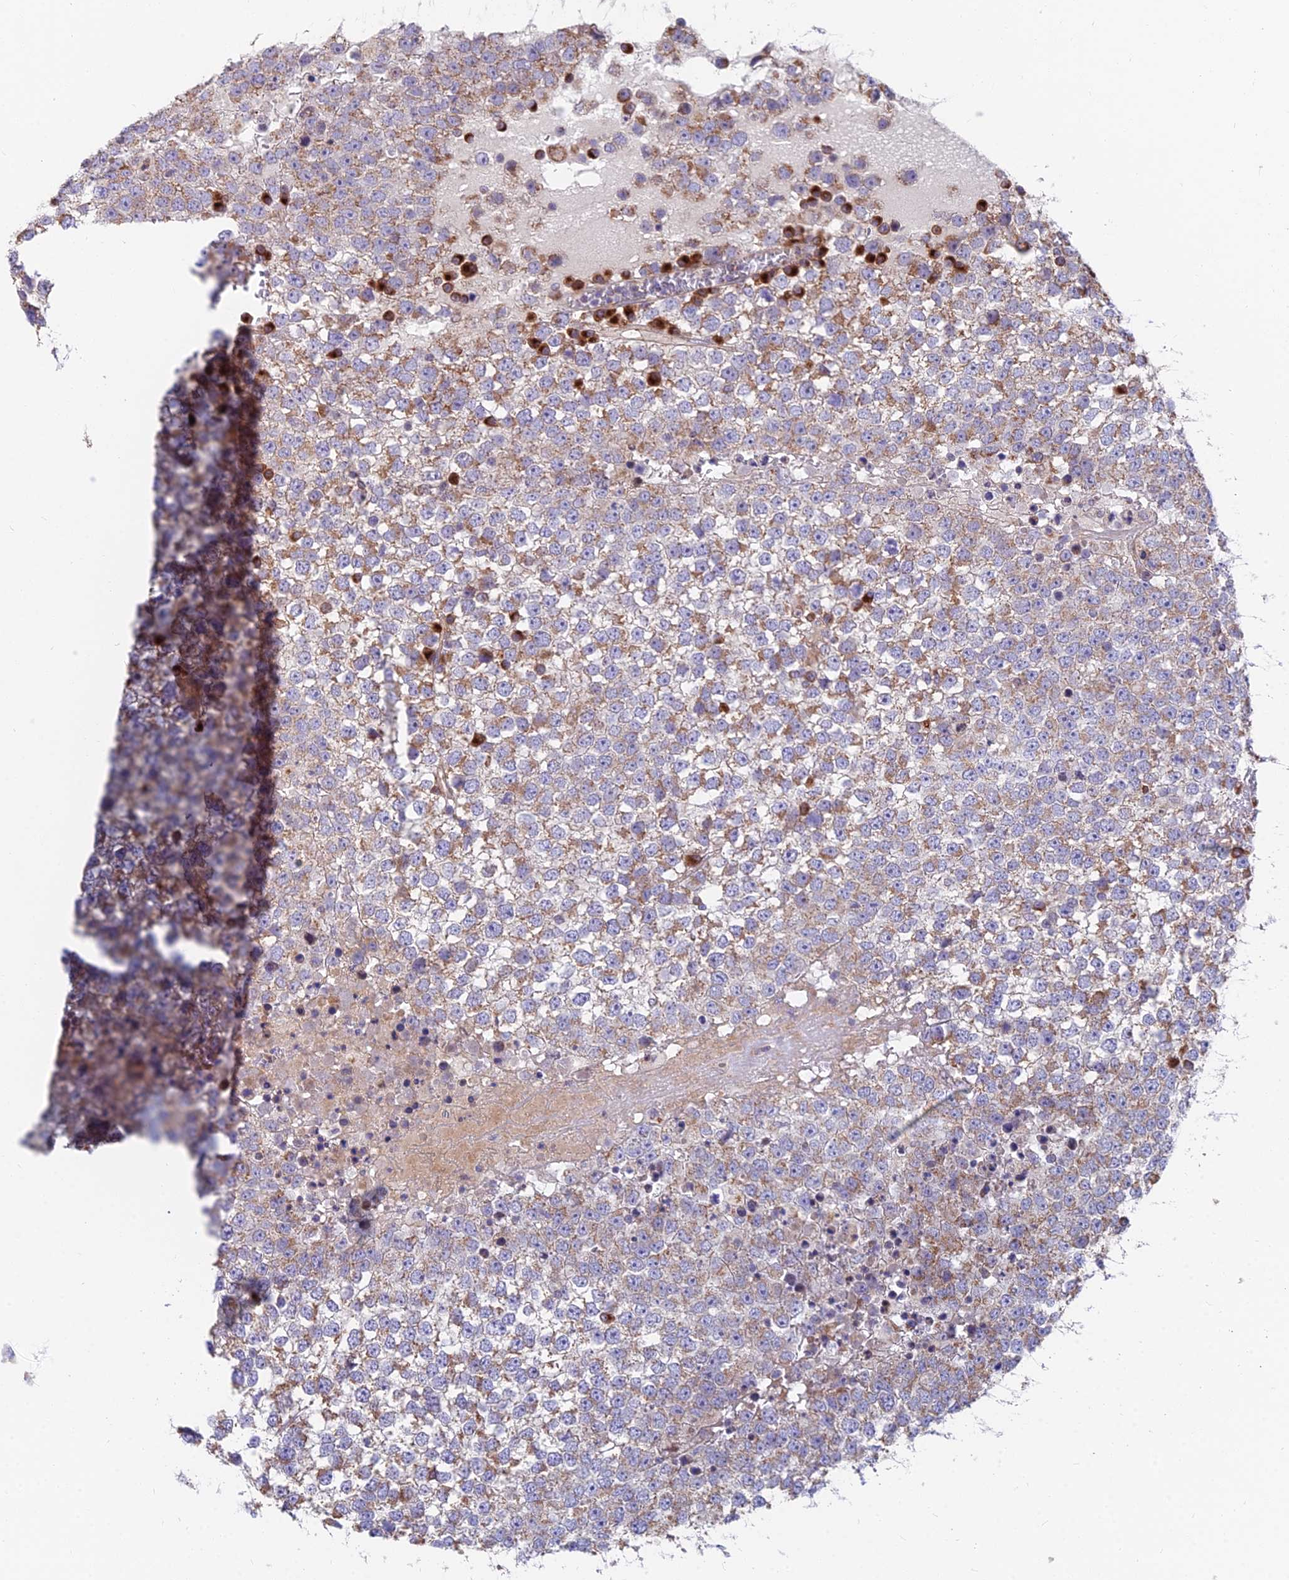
{"staining": {"intensity": "moderate", "quantity": "25%-75%", "location": "cytoplasmic/membranous"}, "tissue": "testis cancer", "cell_type": "Tumor cells", "image_type": "cancer", "snomed": [{"axis": "morphology", "description": "Seminoma, NOS"}, {"axis": "topography", "description": "Testis"}], "caption": "This micrograph reveals testis cancer (seminoma) stained with immunohistochemistry to label a protein in brown. The cytoplasmic/membranous of tumor cells show moderate positivity for the protein. Nuclei are counter-stained blue.", "gene": "TBC1D20", "patient": {"sex": "male", "age": 65}}